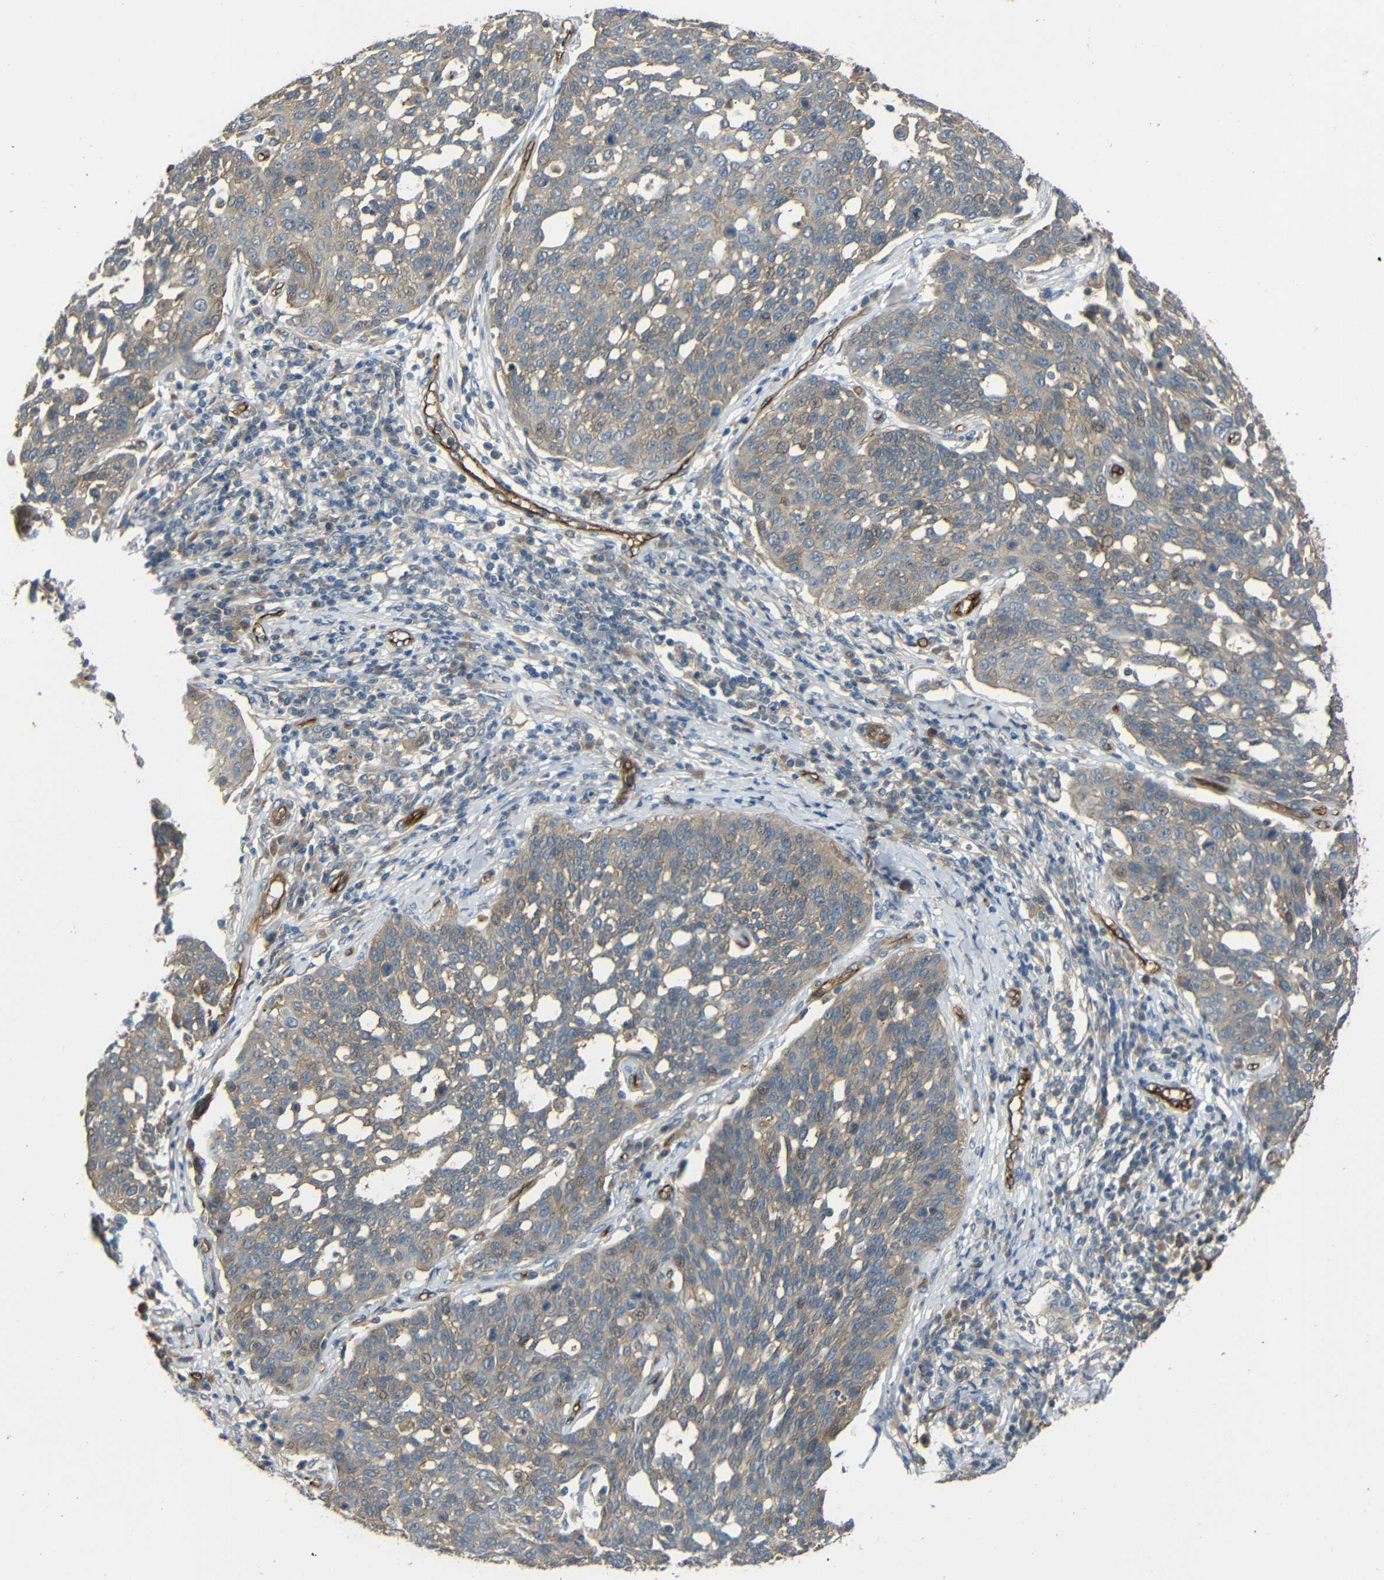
{"staining": {"intensity": "weak", "quantity": ">75%", "location": "cytoplasmic/membranous,nuclear"}, "tissue": "cervical cancer", "cell_type": "Tumor cells", "image_type": "cancer", "snomed": [{"axis": "morphology", "description": "Squamous cell carcinoma, NOS"}, {"axis": "topography", "description": "Cervix"}], "caption": "Immunohistochemical staining of human squamous cell carcinoma (cervical) demonstrates low levels of weak cytoplasmic/membranous and nuclear expression in about >75% of tumor cells.", "gene": "RELL1", "patient": {"sex": "female", "age": 34}}